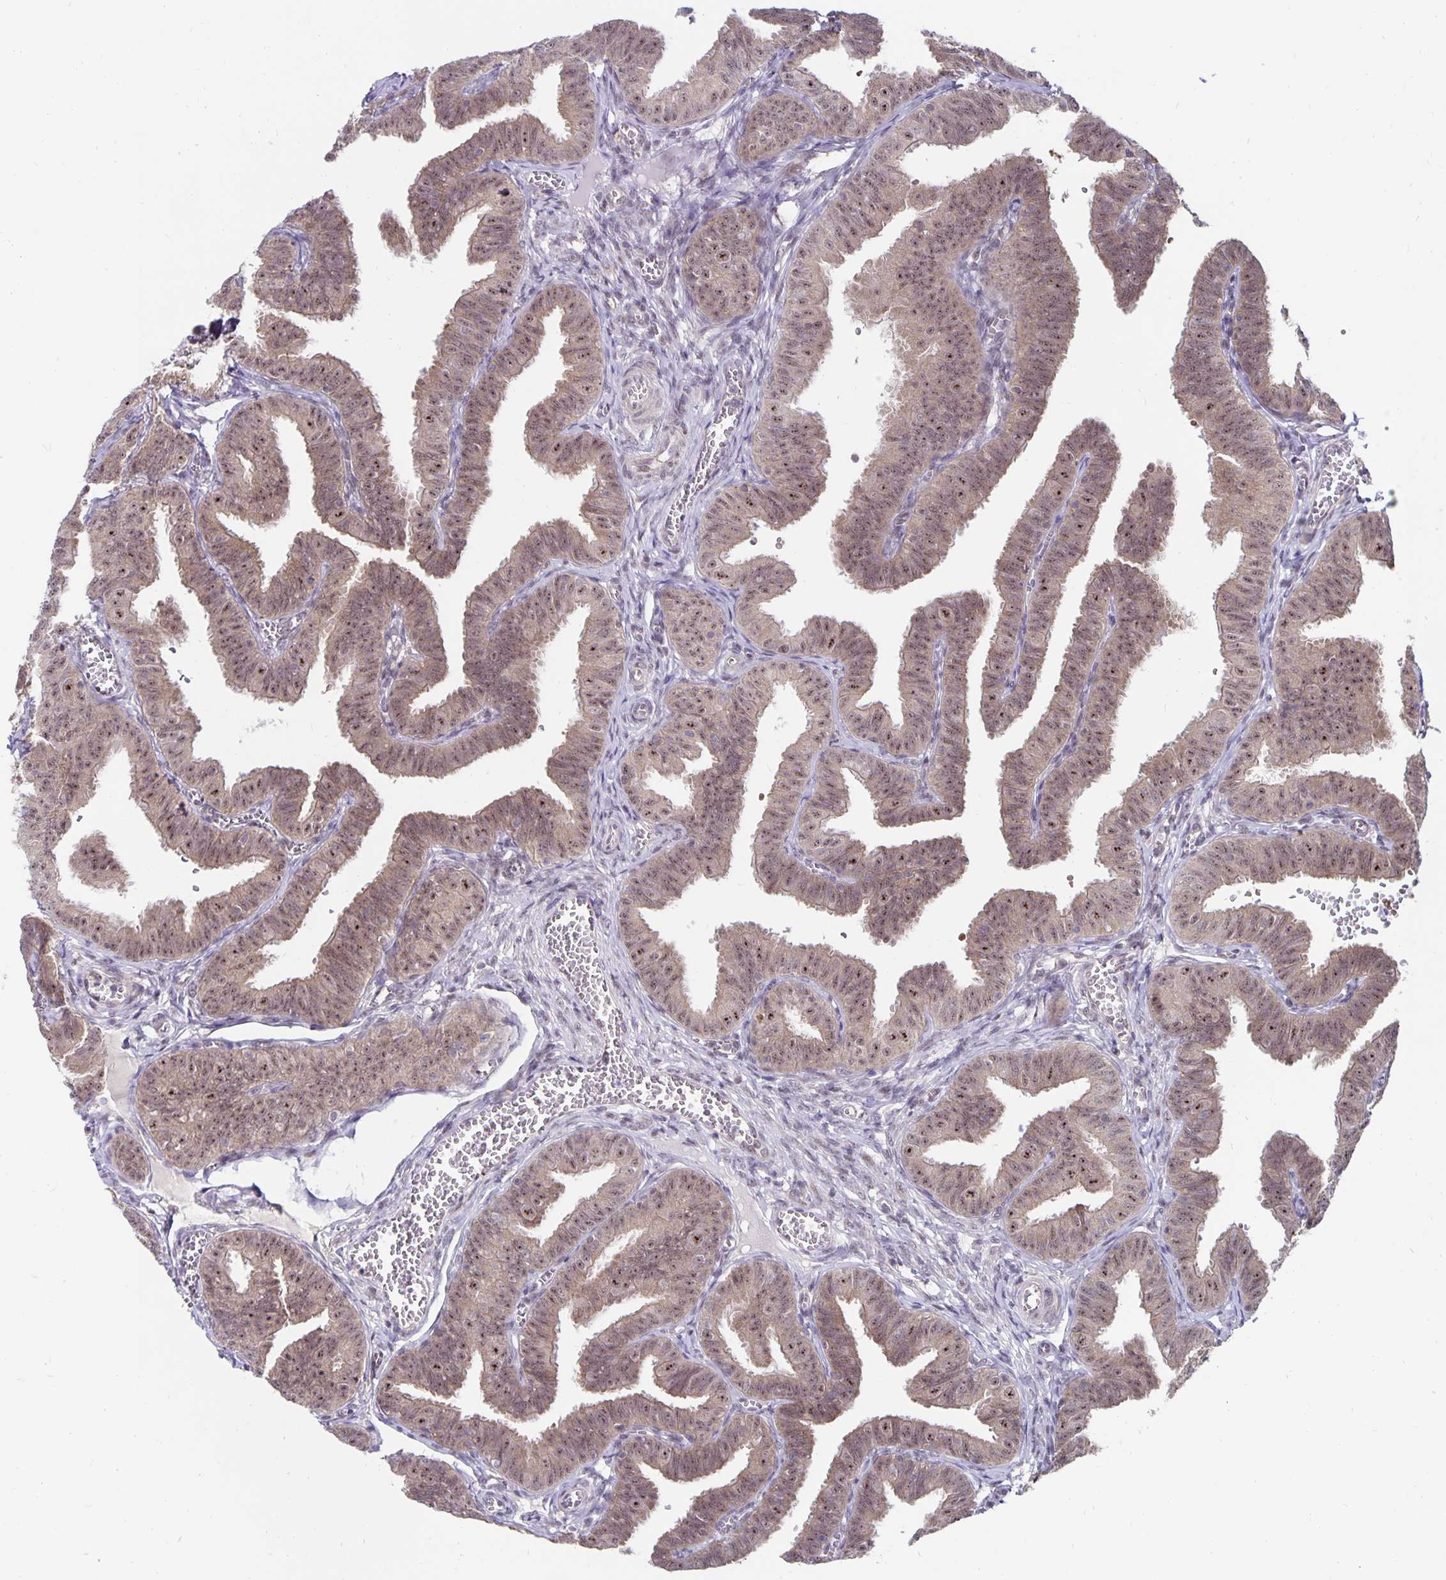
{"staining": {"intensity": "weak", "quantity": ">75%", "location": "cytoplasmic/membranous,nuclear"}, "tissue": "fallopian tube", "cell_type": "Glandular cells", "image_type": "normal", "snomed": [{"axis": "morphology", "description": "Normal tissue, NOS"}, {"axis": "topography", "description": "Fallopian tube"}], "caption": "A photomicrograph of human fallopian tube stained for a protein displays weak cytoplasmic/membranous,nuclear brown staining in glandular cells. Nuclei are stained in blue.", "gene": "EXOC6B", "patient": {"sex": "female", "age": 25}}